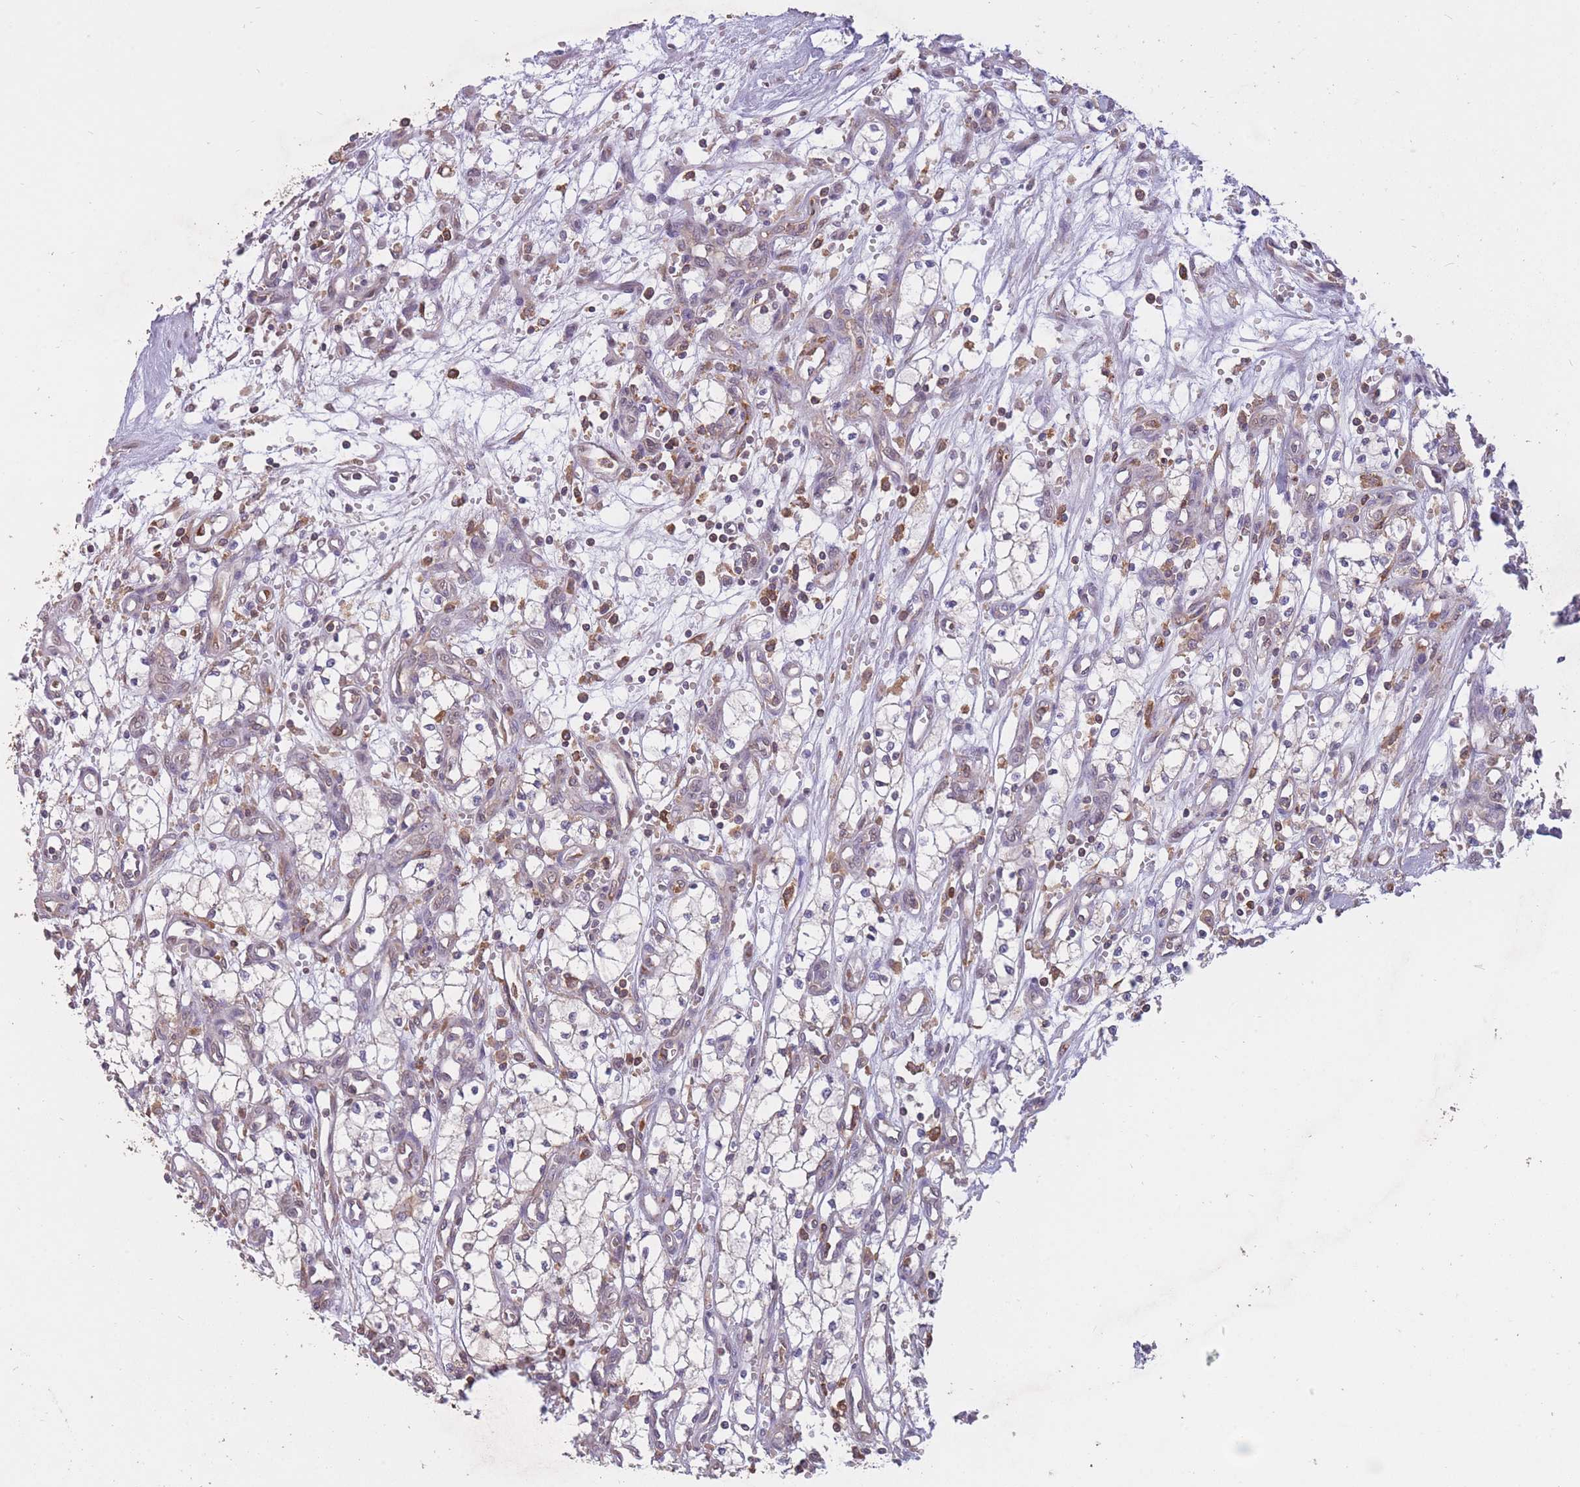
{"staining": {"intensity": "moderate", "quantity": "<25%", "location": "cytoplasmic/membranous"}, "tissue": "renal cancer", "cell_type": "Tumor cells", "image_type": "cancer", "snomed": [{"axis": "morphology", "description": "Adenocarcinoma, NOS"}, {"axis": "topography", "description": "Kidney"}], "caption": "A histopathology image showing moderate cytoplasmic/membranous staining in about <25% of tumor cells in renal cancer, as visualized by brown immunohistochemical staining.", "gene": "GMIP", "patient": {"sex": "male", "age": 59}}